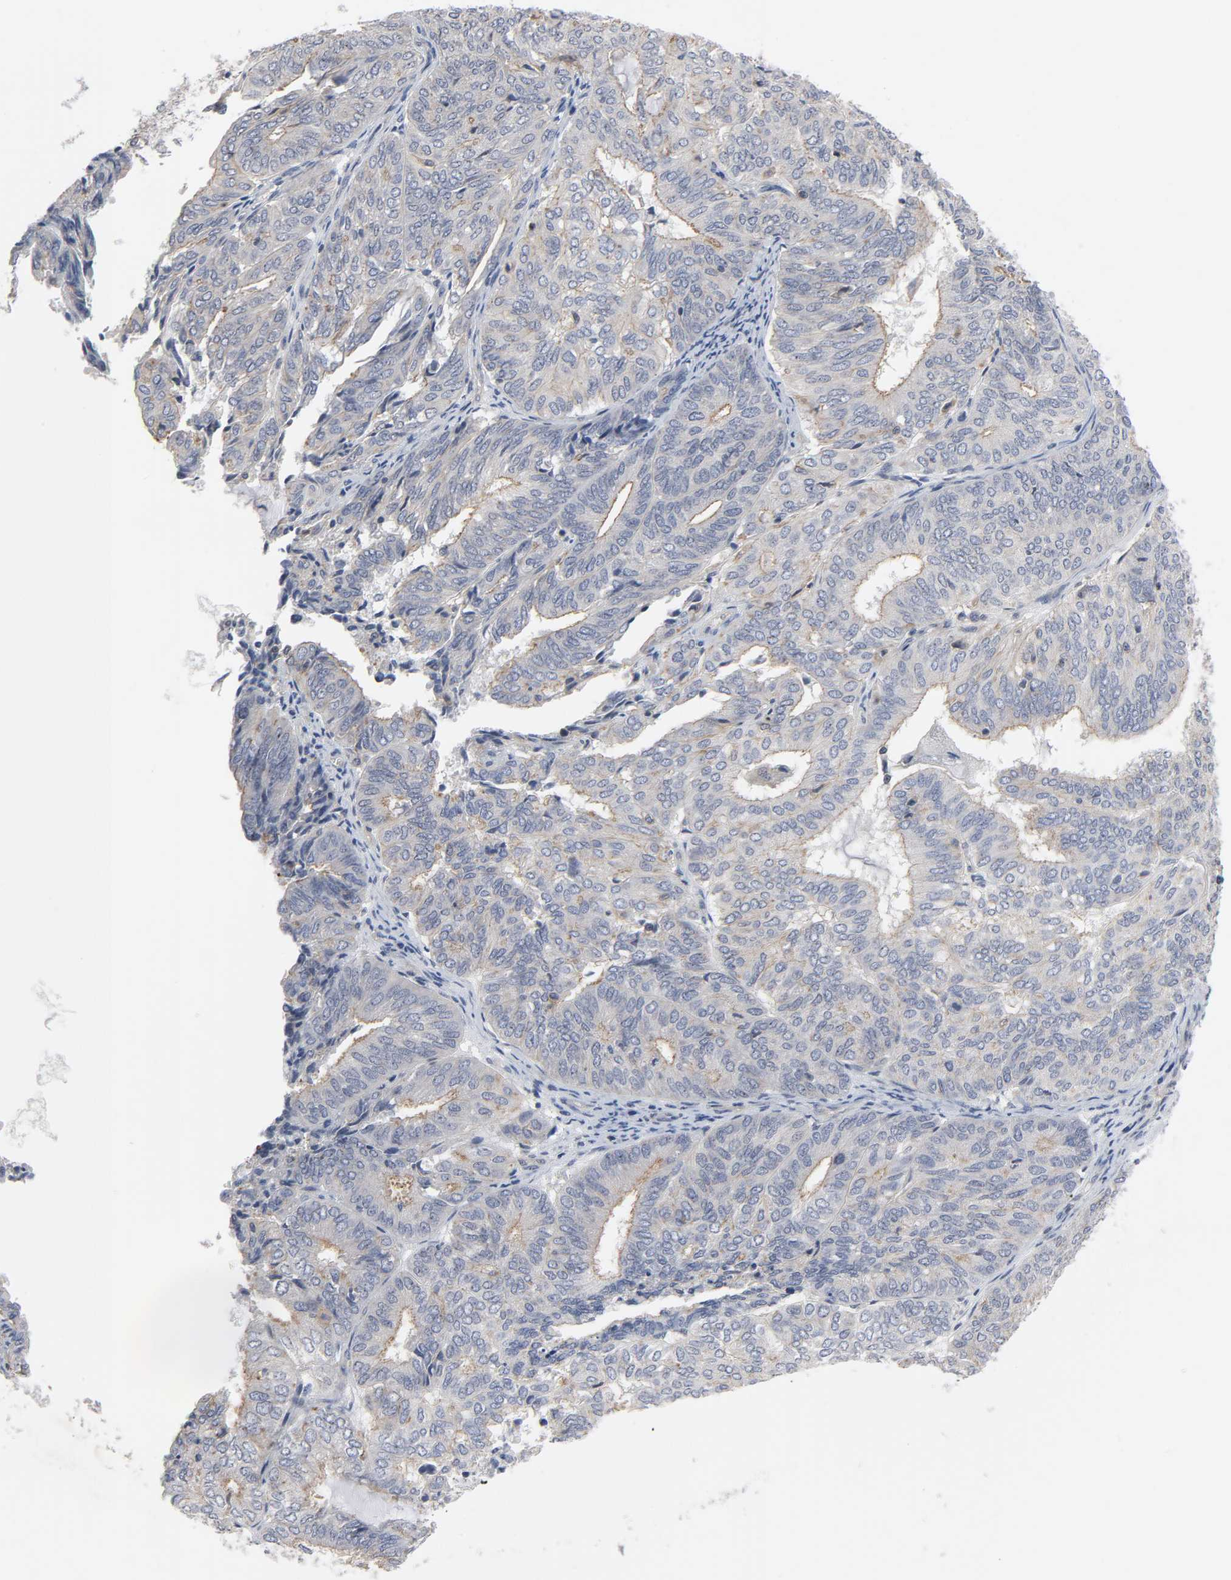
{"staining": {"intensity": "weak", "quantity": "25%-75%", "location": "cytoplasmic/membranous"}, "tissue": "endometrial cancer", "cell_type": "Tumor cells", "image_type": "cancer", "snomed": [{"axis": "morphology", "description": "Adenocarcinoma, NOS"}, {"axis": "topography", "description": "Uterus"}], "caption": "Human adenocarcinoma (endometrial) stained with a protein marker exhibits weak staining in tumor cells.", "gene": "DDX10", "patient": {"sex": "female", "age": 60}}